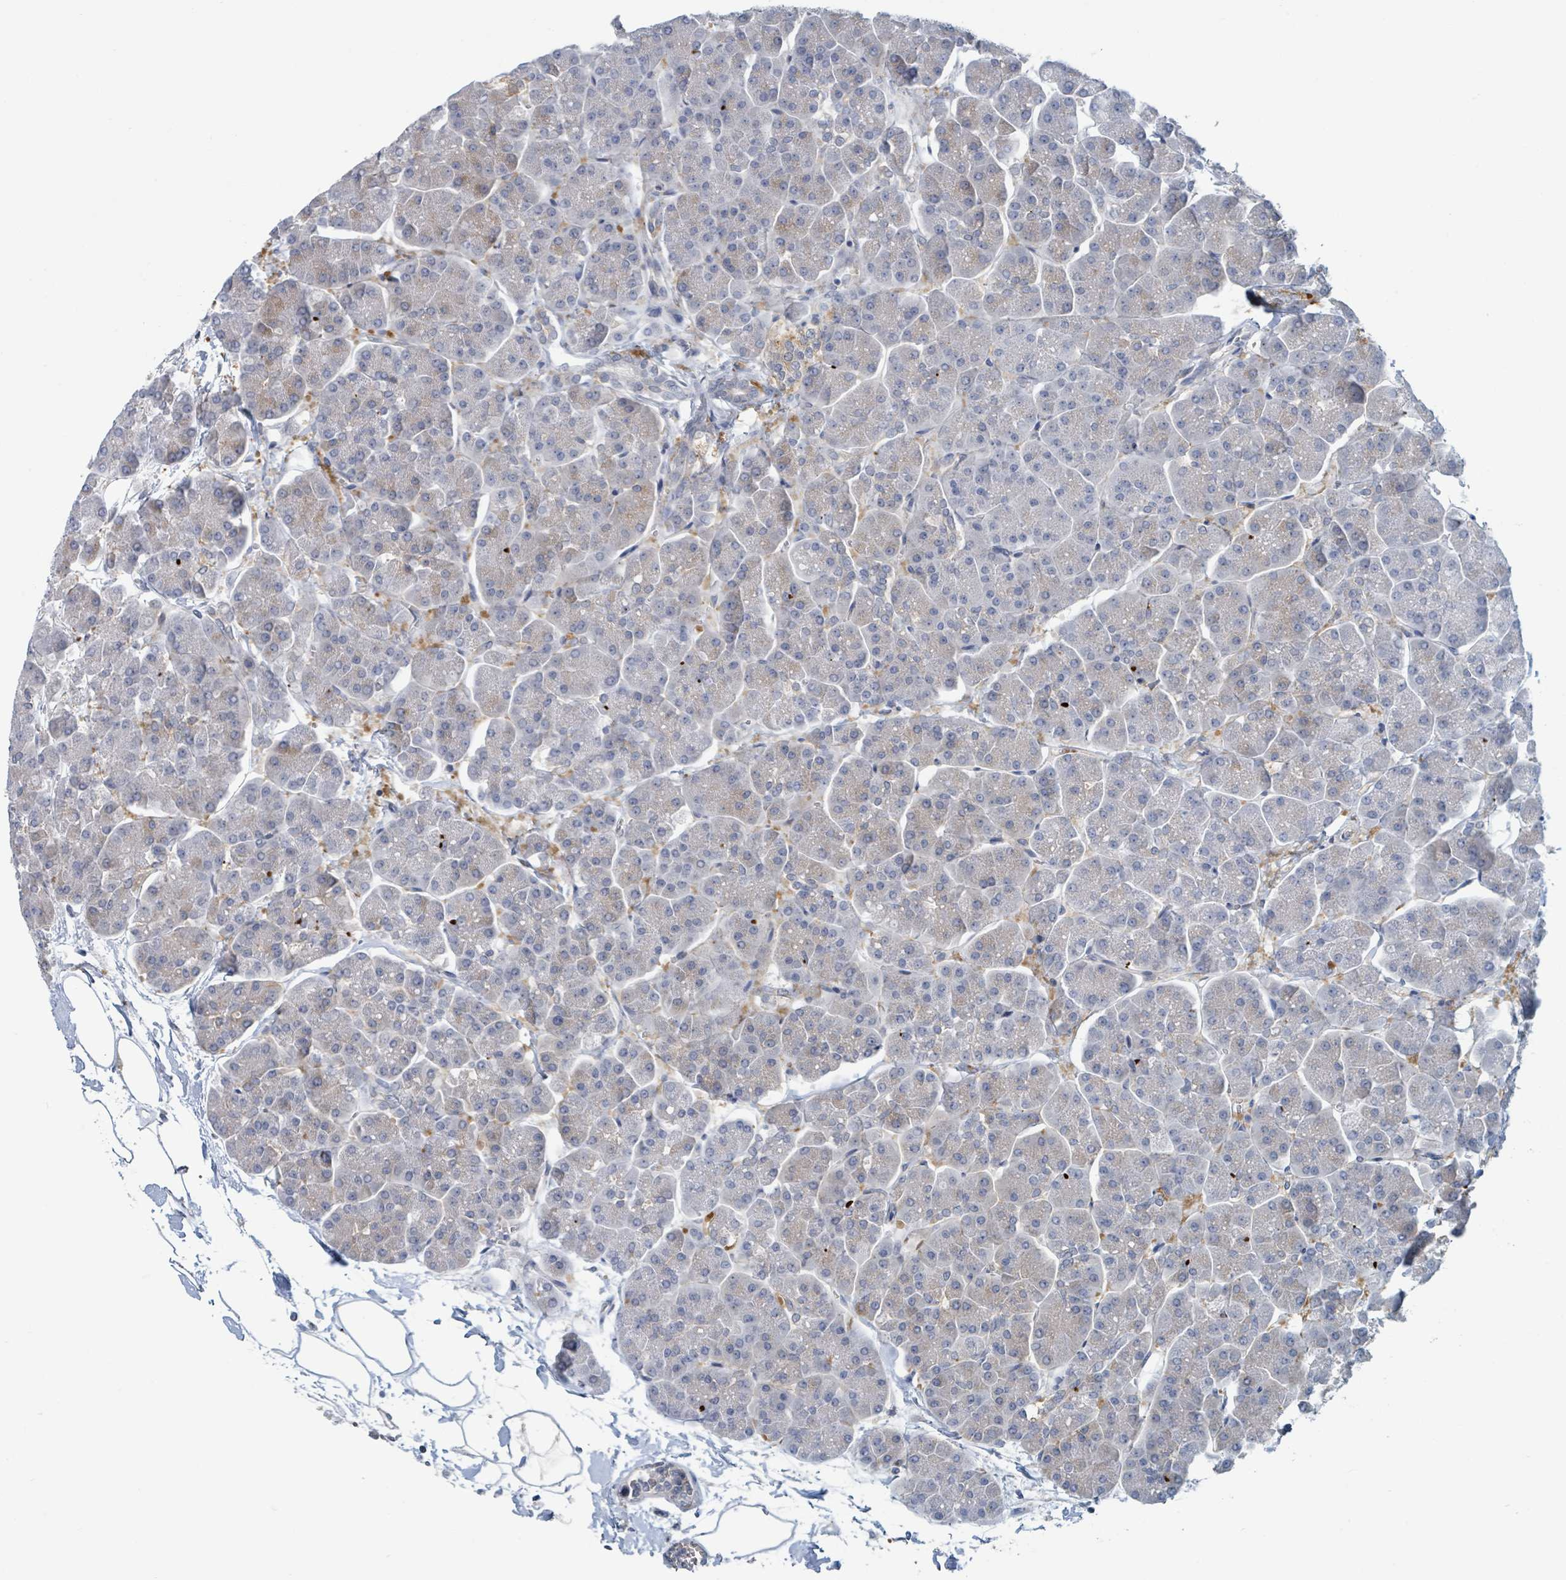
{"staining": {"intensity": "moderate", "quantity": "25%-75%", "location": "cytoplasmic/membranous"}, "tissue": "pancreas", "cell_type": "Exocrine glandular cells", "image_type": "normal", "snomed": [{"axis": "morphology", "description": "Normal tissue, NOS"}, {"axis": "topography", "description": "Pancreas"}, {"axis": "topography", "description": "Peripheral nerve tissue"}], "caption": "The immunohistochemical stain highlights moderate cytoplasmic/membranous expression in exocrine glandular cells of benign pancreas.", "gene": "ANKRD55", "patient": {"sex": "male", "age": 54}}